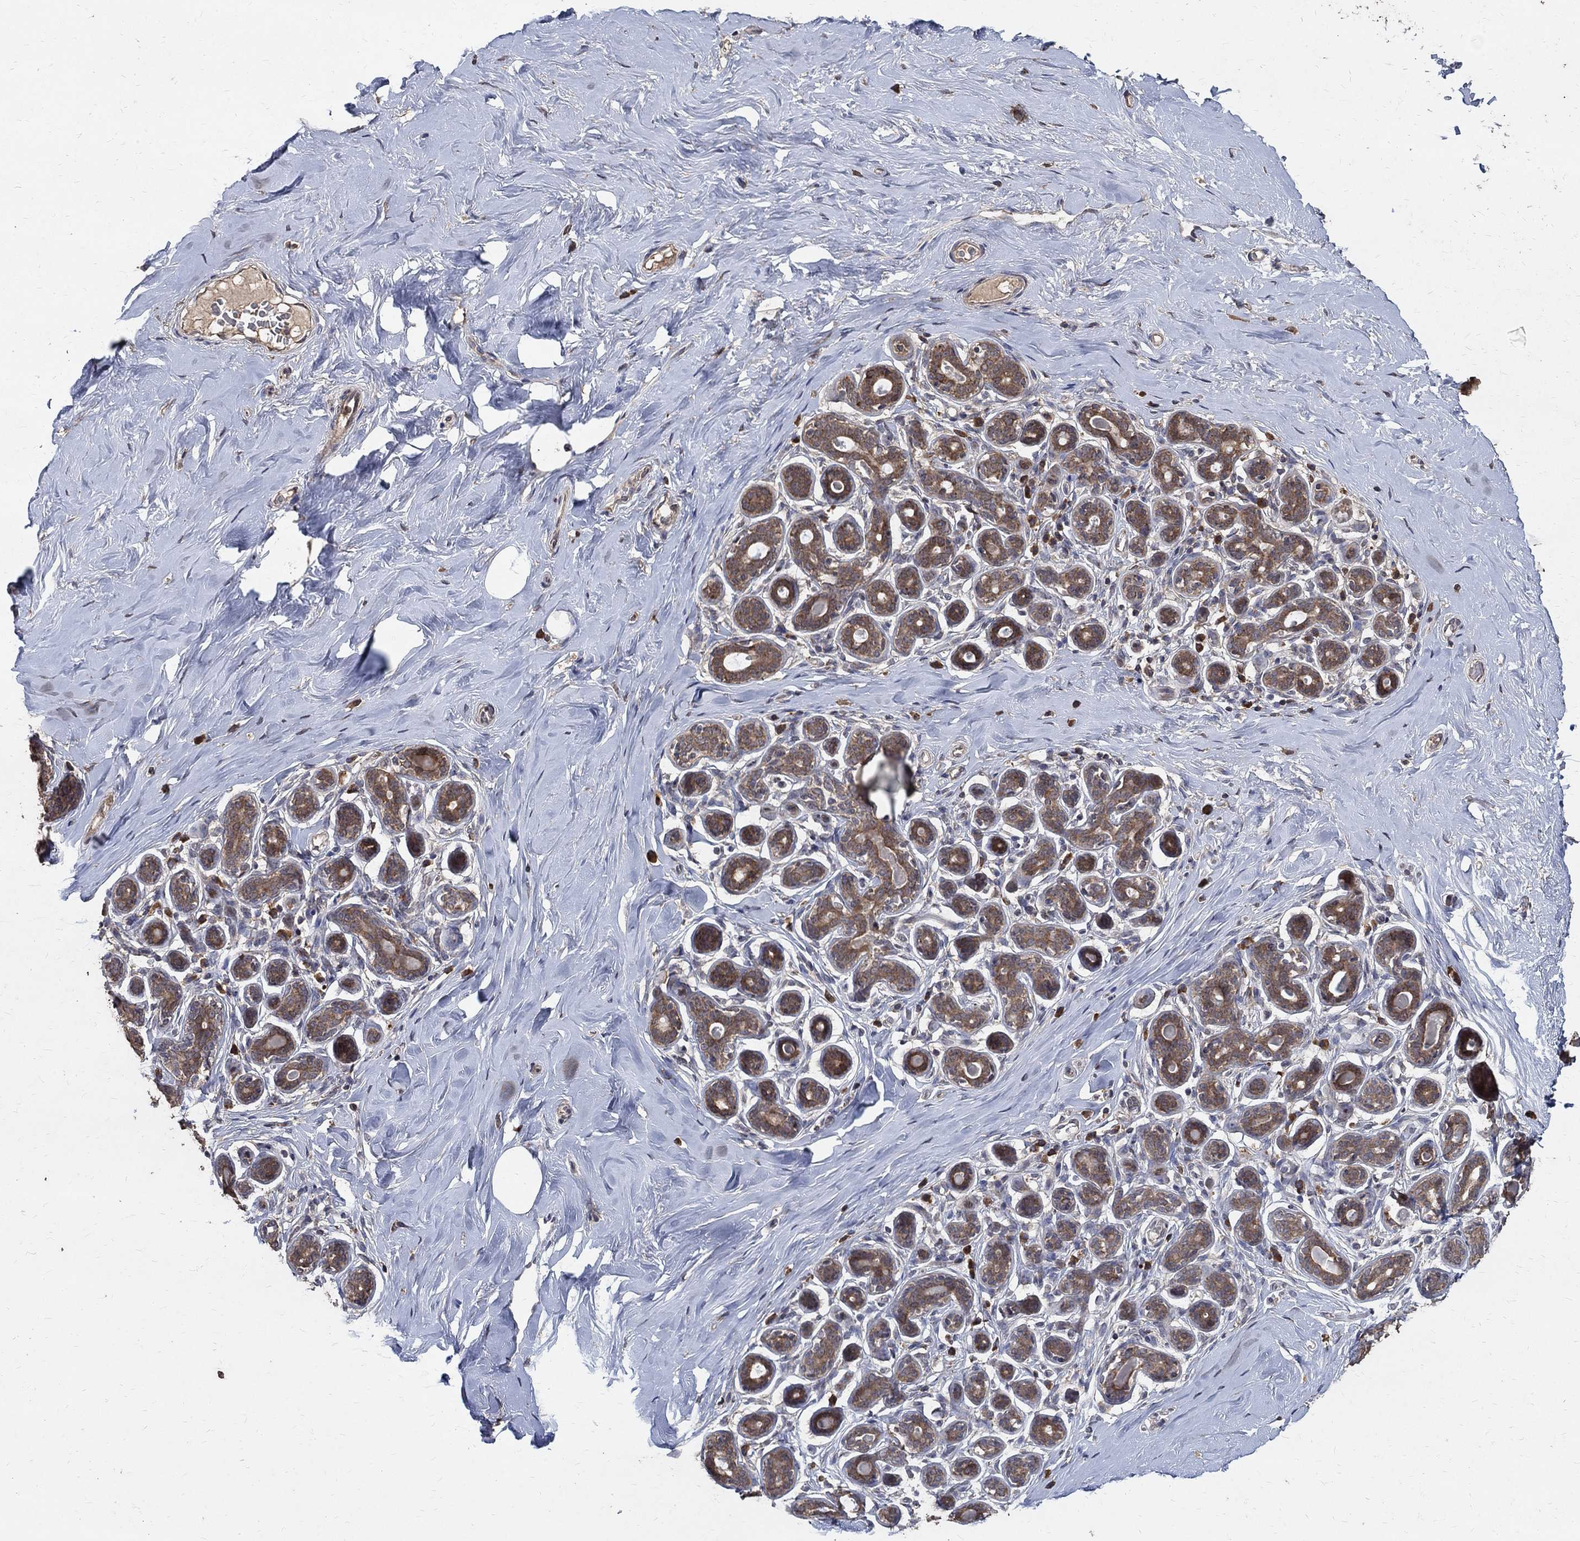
{"staining": {"intensity": "strong", "quantity": "25%-75%", "location": "cytoplasmic/membranous"}, "tissue": "breast", "cell_type": "Glandular cells", "image_type": "normal", "snomed": [{"axis": "morphology", "description": "Normal tissue, NOS"}, {"axis": "topography", "description": "Skin"}, {"axis": "topography", "description": "Breast"}], "caption": "Immunohistochemistry of normal breast reveals high levels of strong cytoplasmic/membranous positivity in approximately 25%-75% of glandular cells.", "gene": "C17orf75", "patient": {"sex": "female", "age": 43}}